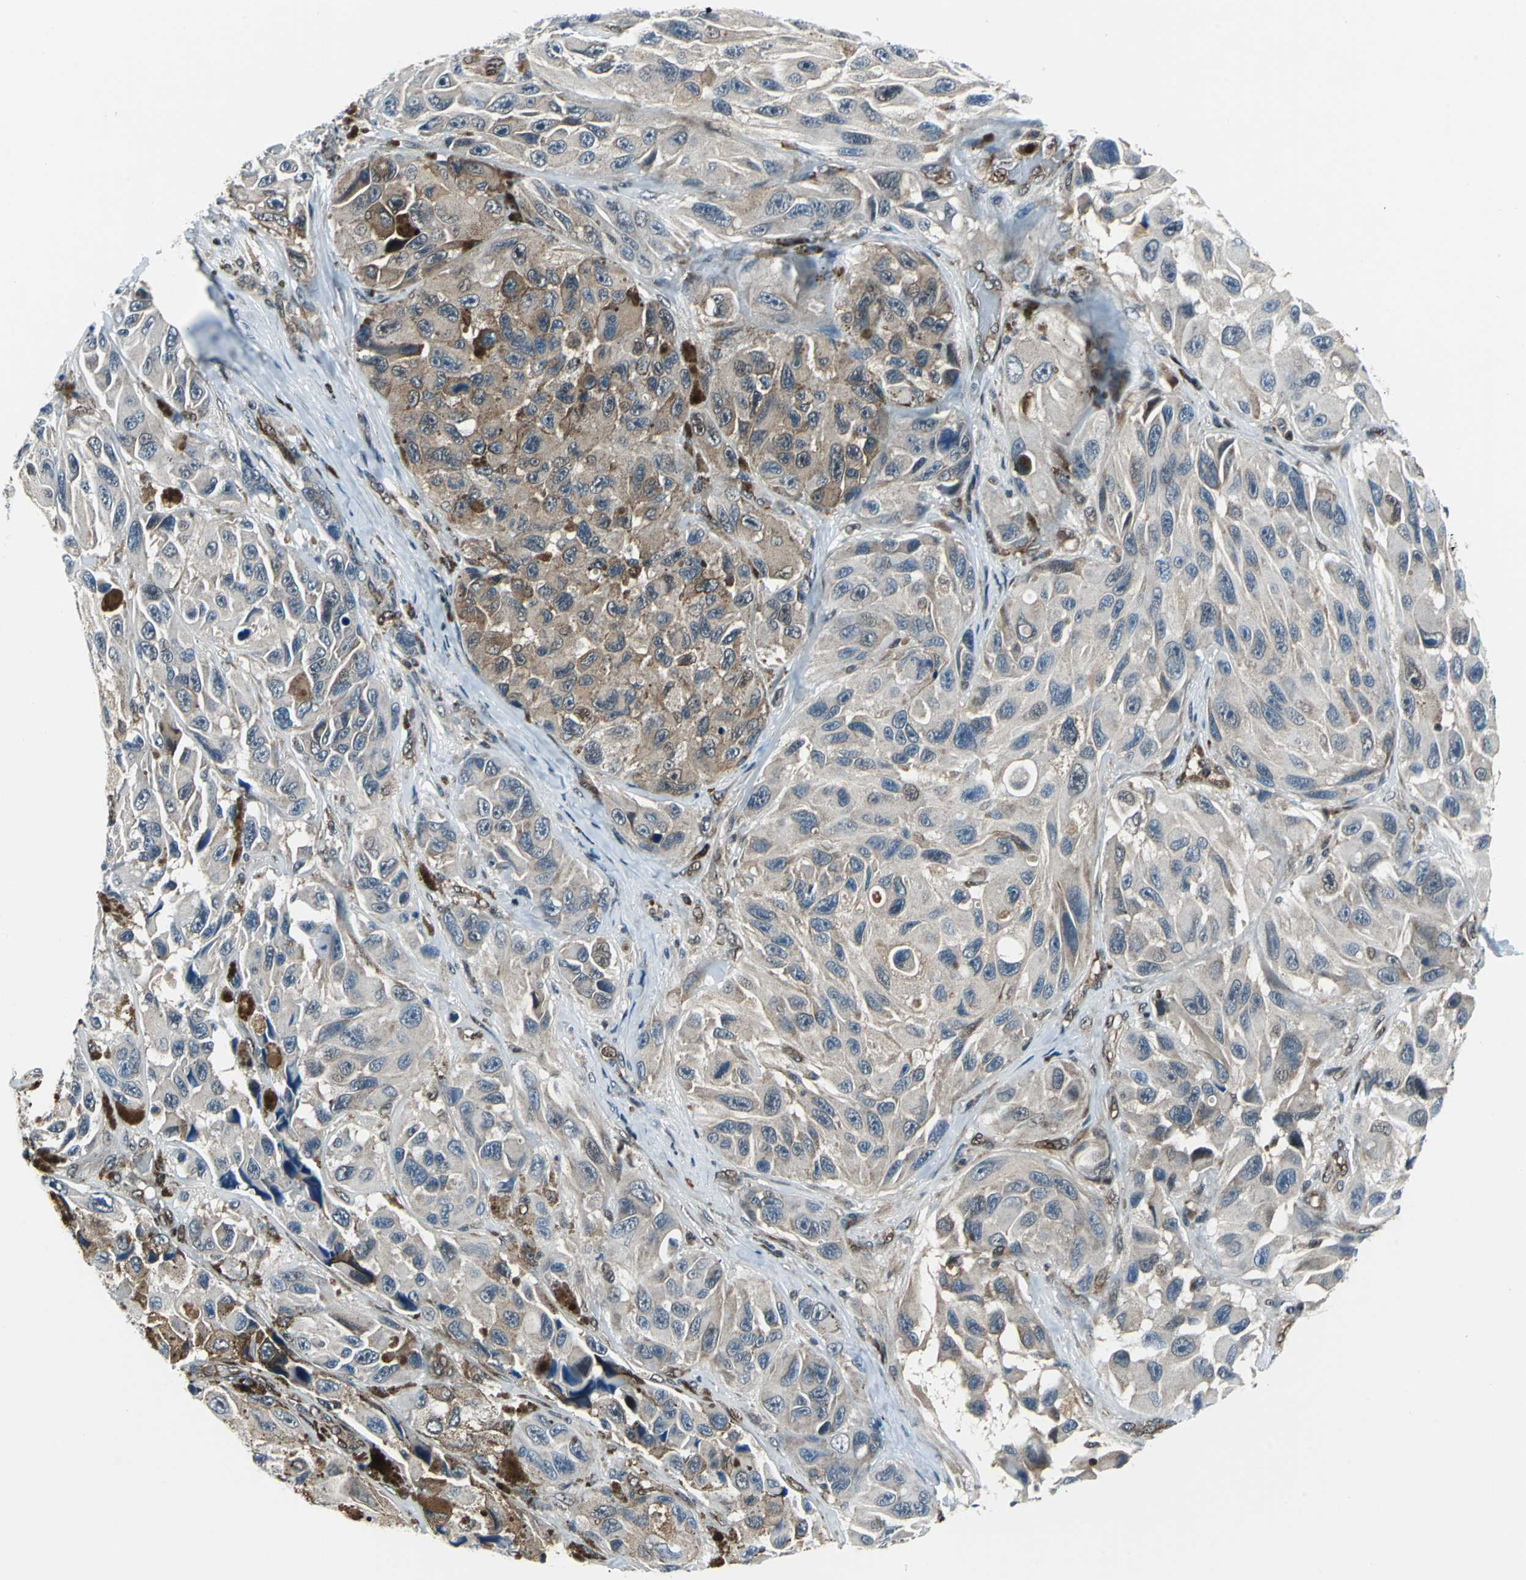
{"staining": {"intensity": "moderate", "quantity": "25%-75%", "location": "cytoplasmic/membranous"}, "tissue": "melanoma", "cell_type": "Tumor cells", "image_type": "cancer", "snomed": [{"axis": "morphology", "description": "Malignant melanoma, NOS"}, {"axis": "topography", "description": "Skin"}], "caption": "The histopathology image exhibits staining of melanoma, revealing moderate cytoplasmic/membranous protein expression (brown color) within tumor cells.", "gene": "POLR3K", "patient": {"sex": "female", "age": 73}}